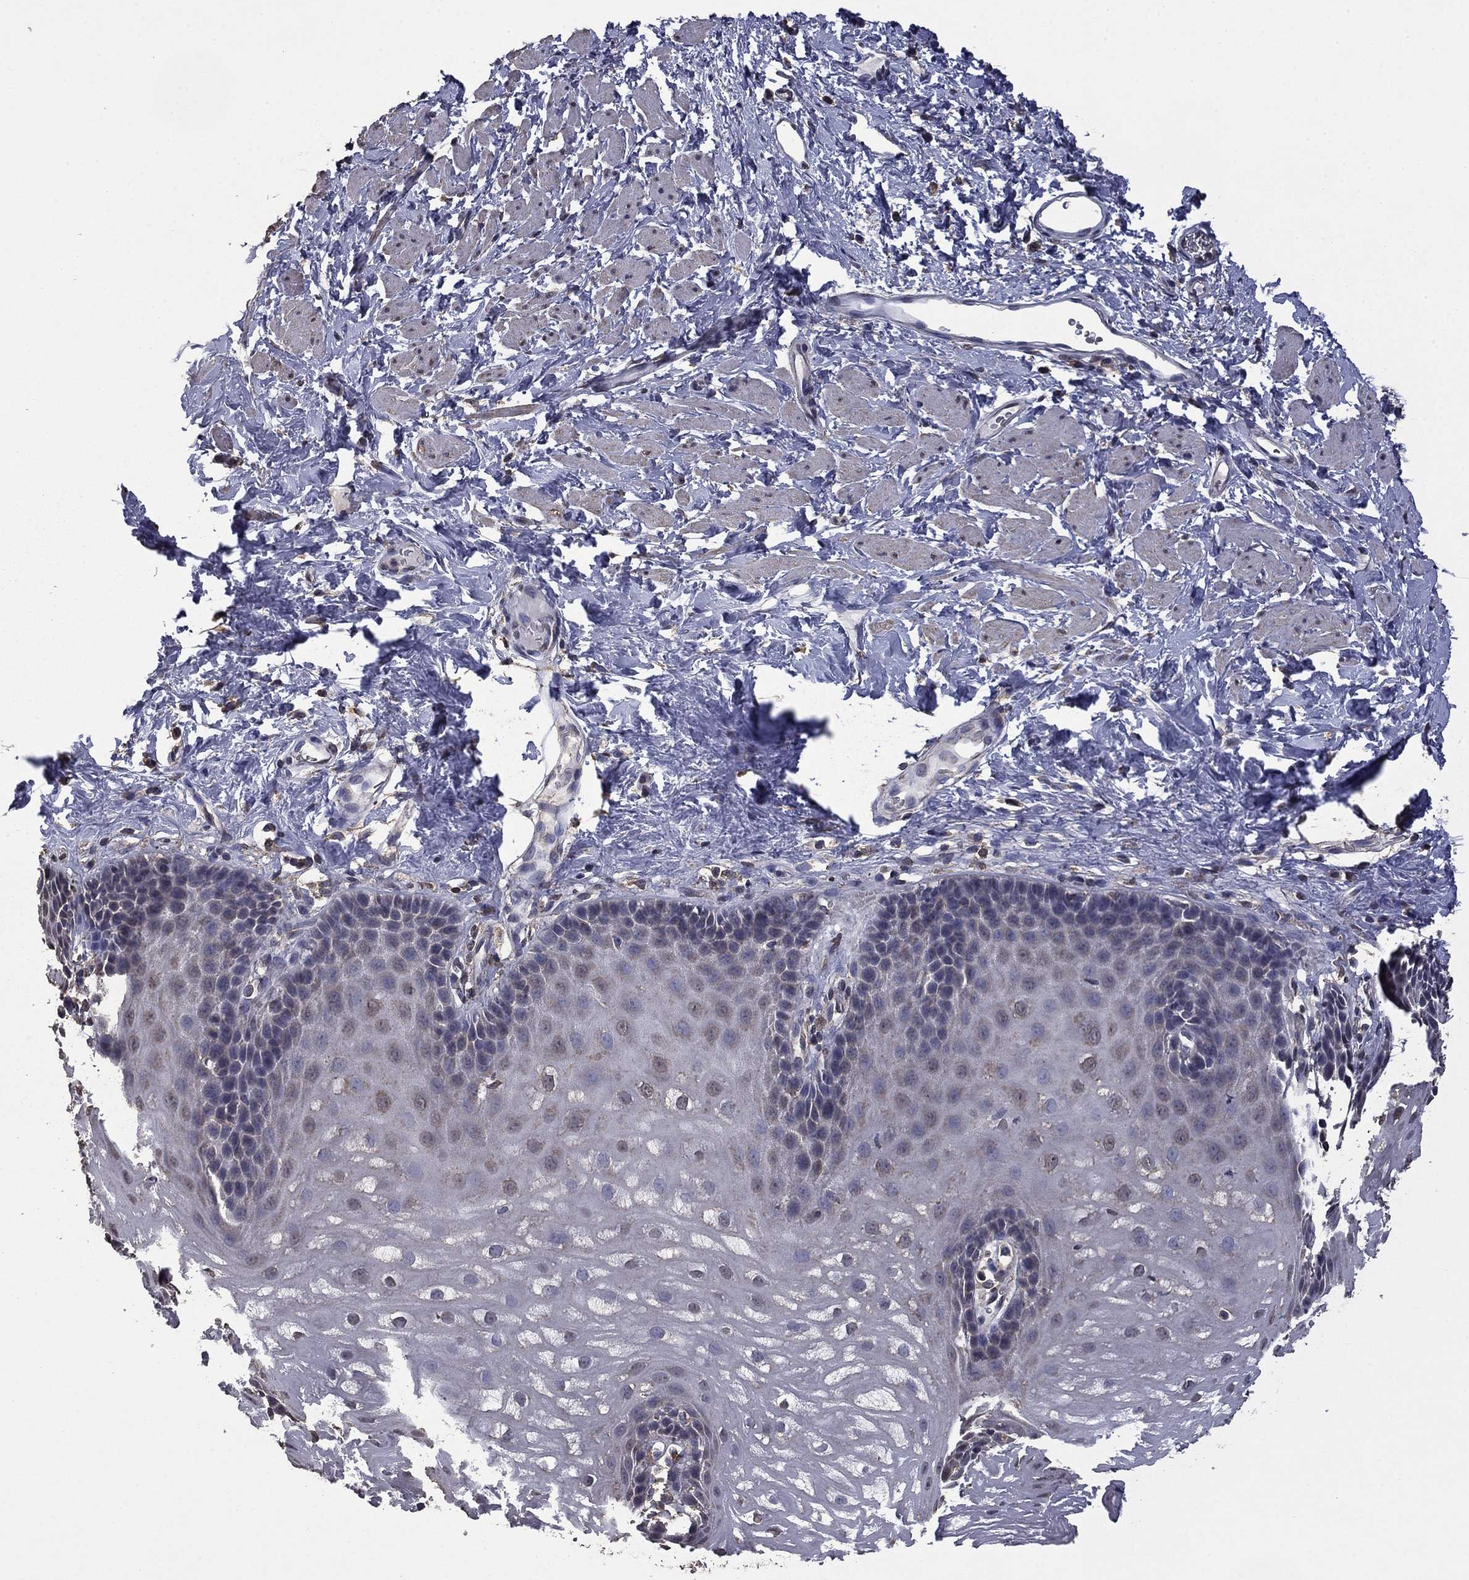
{"staining": {"intensity": "negative", "quantity": "none", "location": "none"}, "tissue": "esophagus", "cell_type": "Squamous epithelial cells", "image_type": "normal", "snomed": [{"axis": "morphology", "description": "Normal tissue, NOS"}, {"axis": "topography", "description": "Esophagus"}], "caption": "A photomicrograph of esophagus stained for a protein displays no brown staining in squamous epithelial cells. (DAB immunohistochemistry (IHC) with hematoxylin counter stain).", "gene": "MFAP3L", "patient": {"sex": "male", "age": 64}}